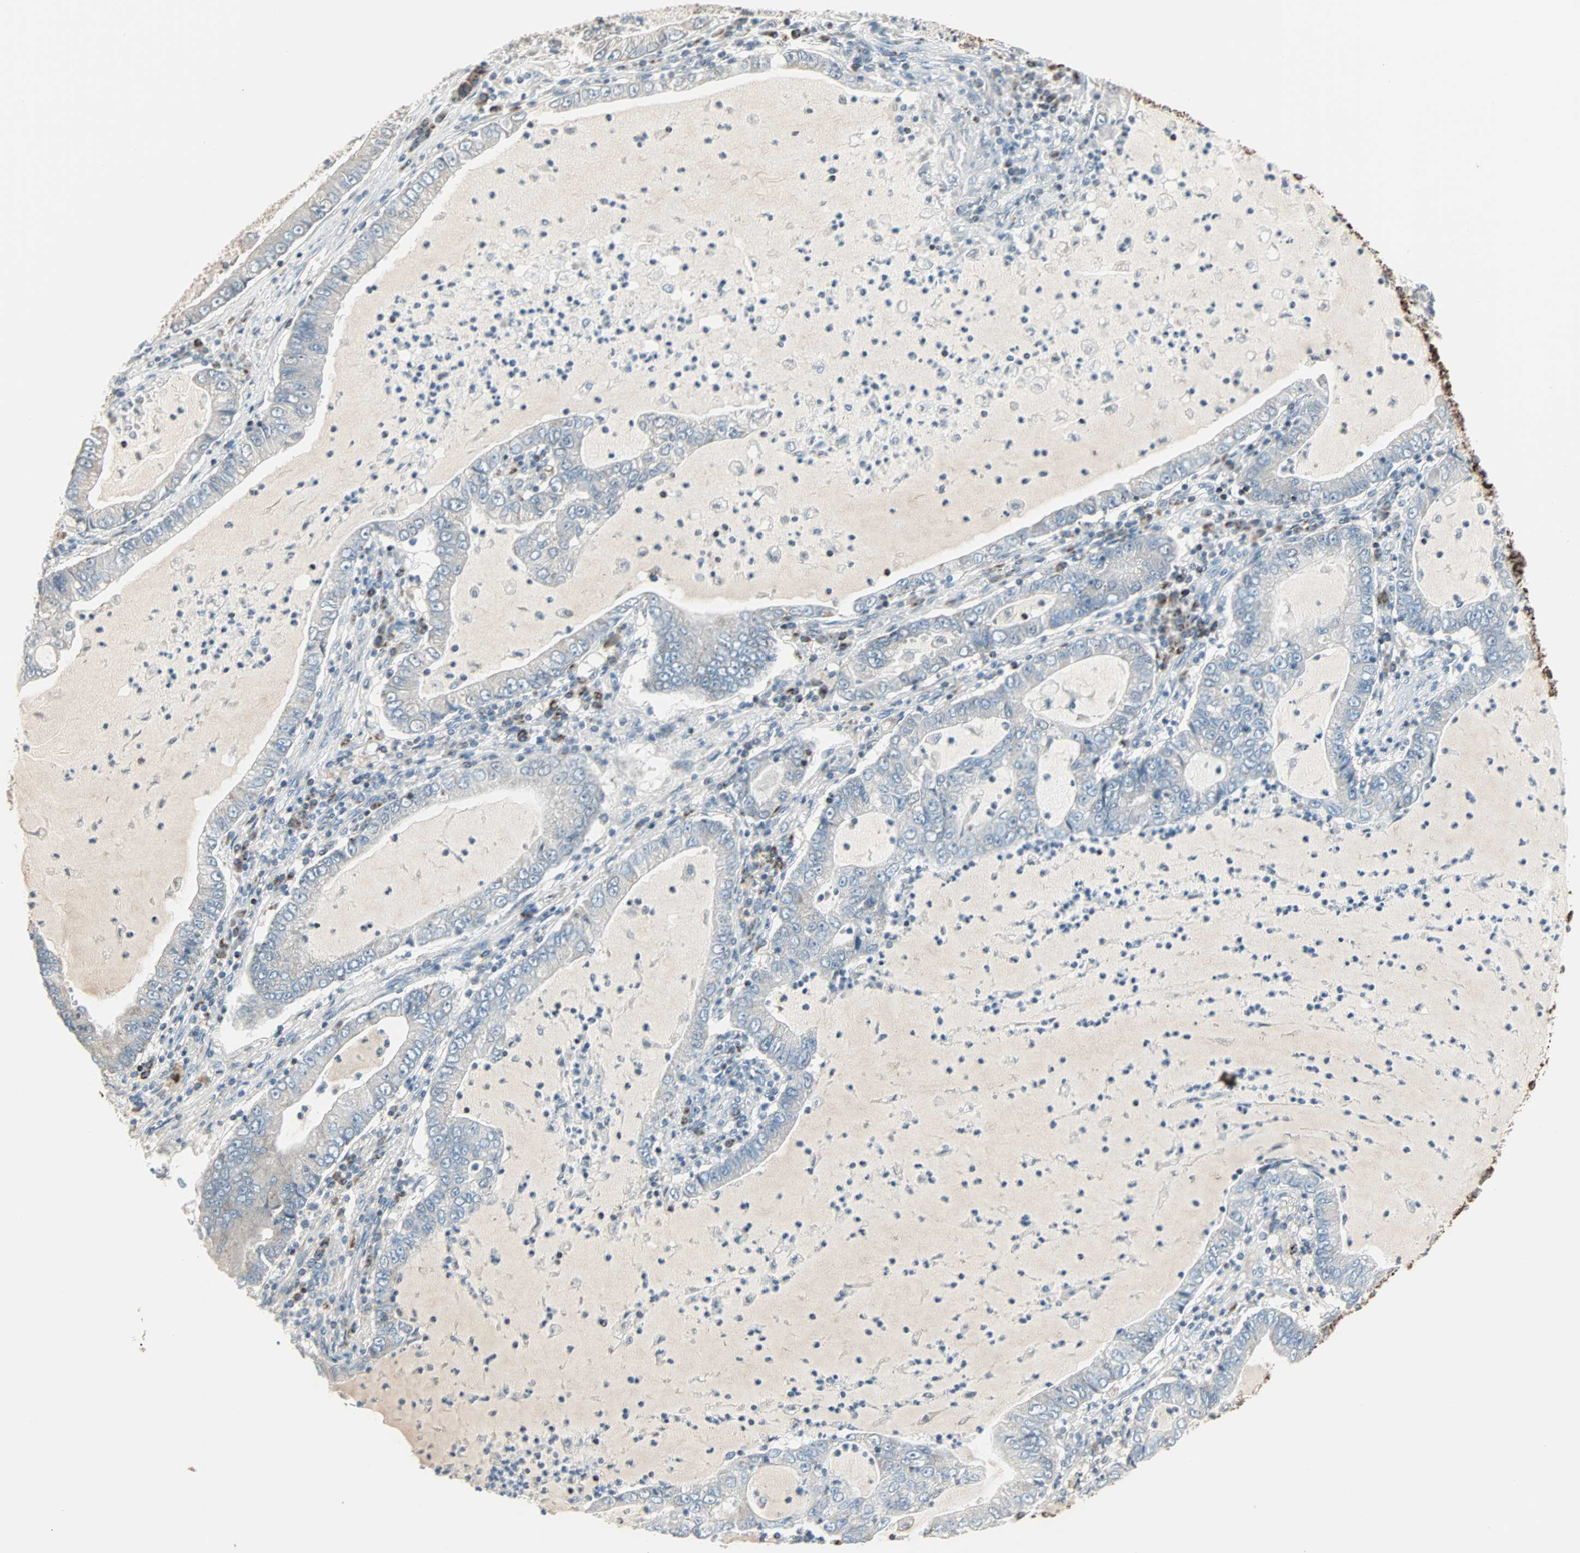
{"staining": {"intensity": "weak", "quantity": "<25%", "location": "cytoplasmic/membranous"}, "tissue": "lung cancer", "cell_type": "Tumor cells", "image_type": "cancer", "snomed": [{"axis": "morphology", "description": "Adenocarcinoma, NOS"}, {"axis": "topography", "description": "Lung"}], "caption": "High power microscopy histopathology image of an IHC histopathology image of adenocarcinoma (lung), revealing no significant staining in tumor cells.", "gene": "IDH2", "patient": {"sex": "female", "age": 51}}